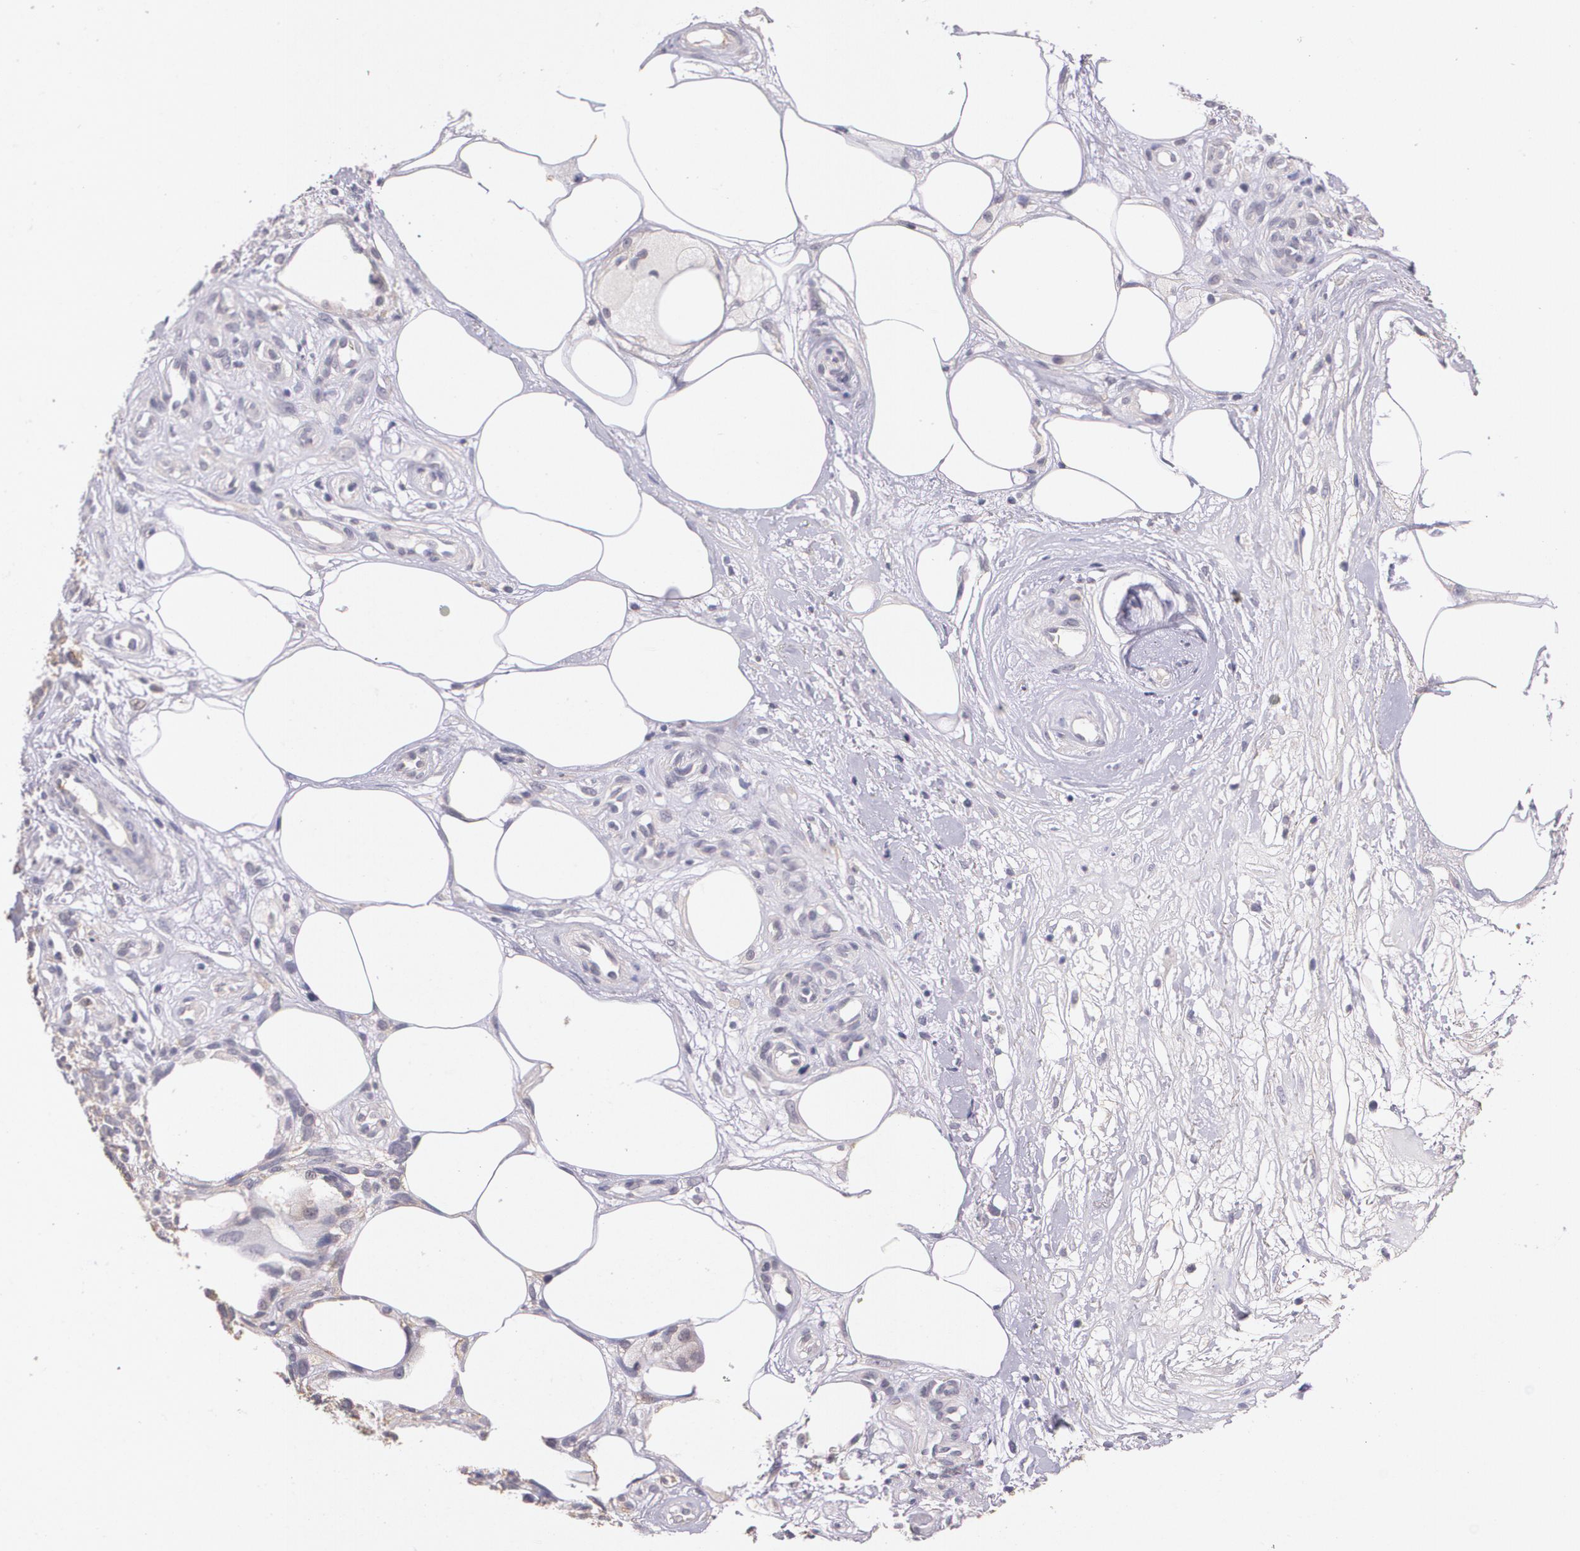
{"staining": {"intensity": "negative", "quantity": "none", "location": "none"}, "tissue": "melanoma", "cell_type": "Tumor cells", "image_type": "cancer", "snomed": [{"axis": "morphology", "description": "Malignant melanoma, NOS"}, {"axis": "topography", "description": "Skin"}], "caption": "The histopathology image exhibits no significant positivity in tumor cells of malignant melanoma. Brightfield microscopy of immunohistochemistry stained with DAB (3,3'-diaminobenzidine) (brown) and hematoxylin (blue), captured at high magnification.", "gene": "TM4SF1", "patient": {"sex": "female", "age": 85}}